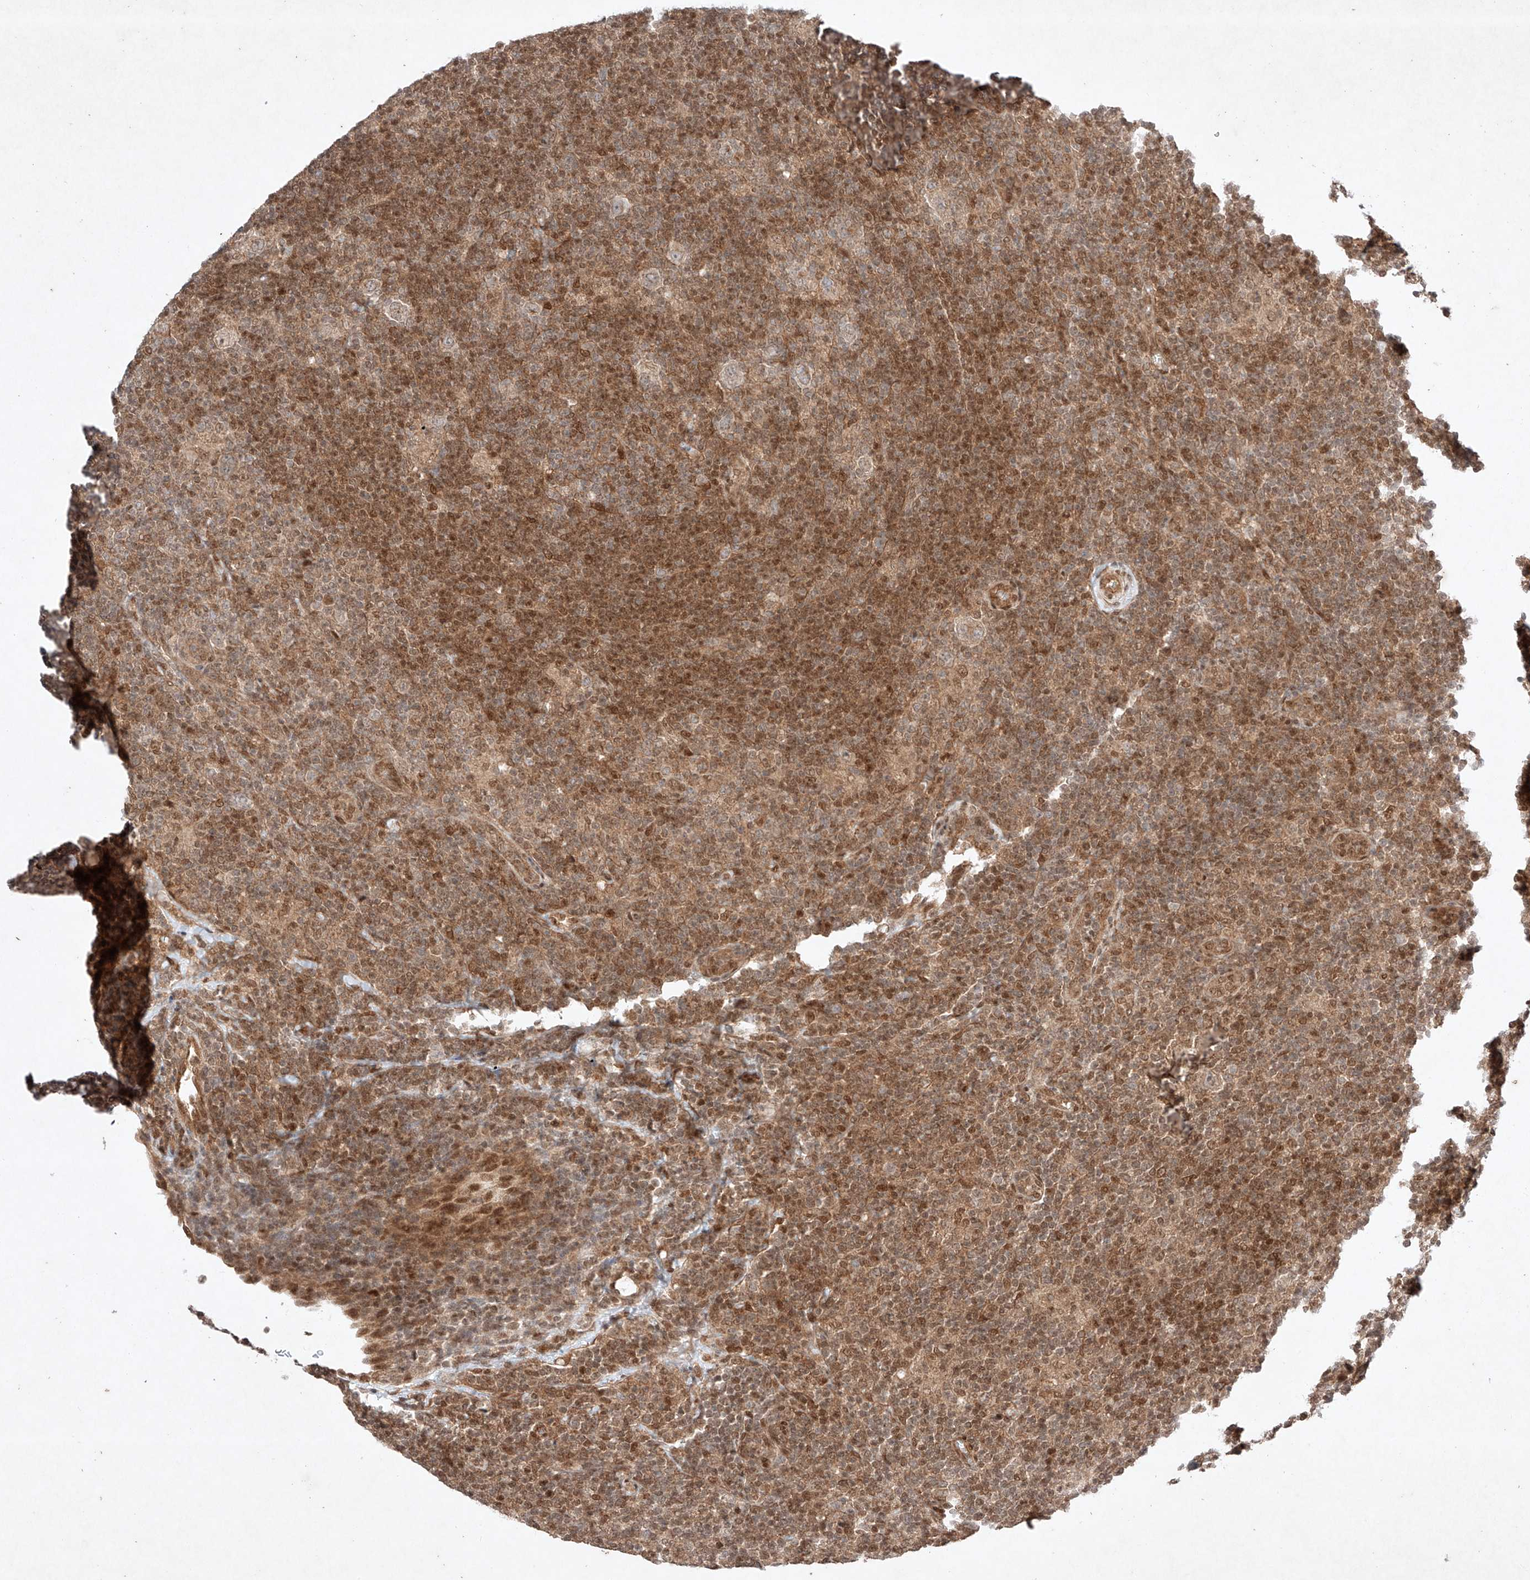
{"staining": {"intensity": "weak", "quantity": "25%-75%", "location": "cytoplasmic/membranous"}, "tissue": "lymphoma", "cell_type": "Tumor cells", "image_type": "cancer", "snomed": [{"axis": "morphology", "description": "Hodgkin's disease, NOS"}, {"axis": "topography", "description": "Lymph node"}], "caption": "A high-resolution image shows immunohistochemistry staining of lymphoma, which demonstrates weak cytoplasmic/membranous positivity in approximately 25%-75% of tumor cells.", "gene": "RNF31", "patient": {"sex": "female", "age": 57}}